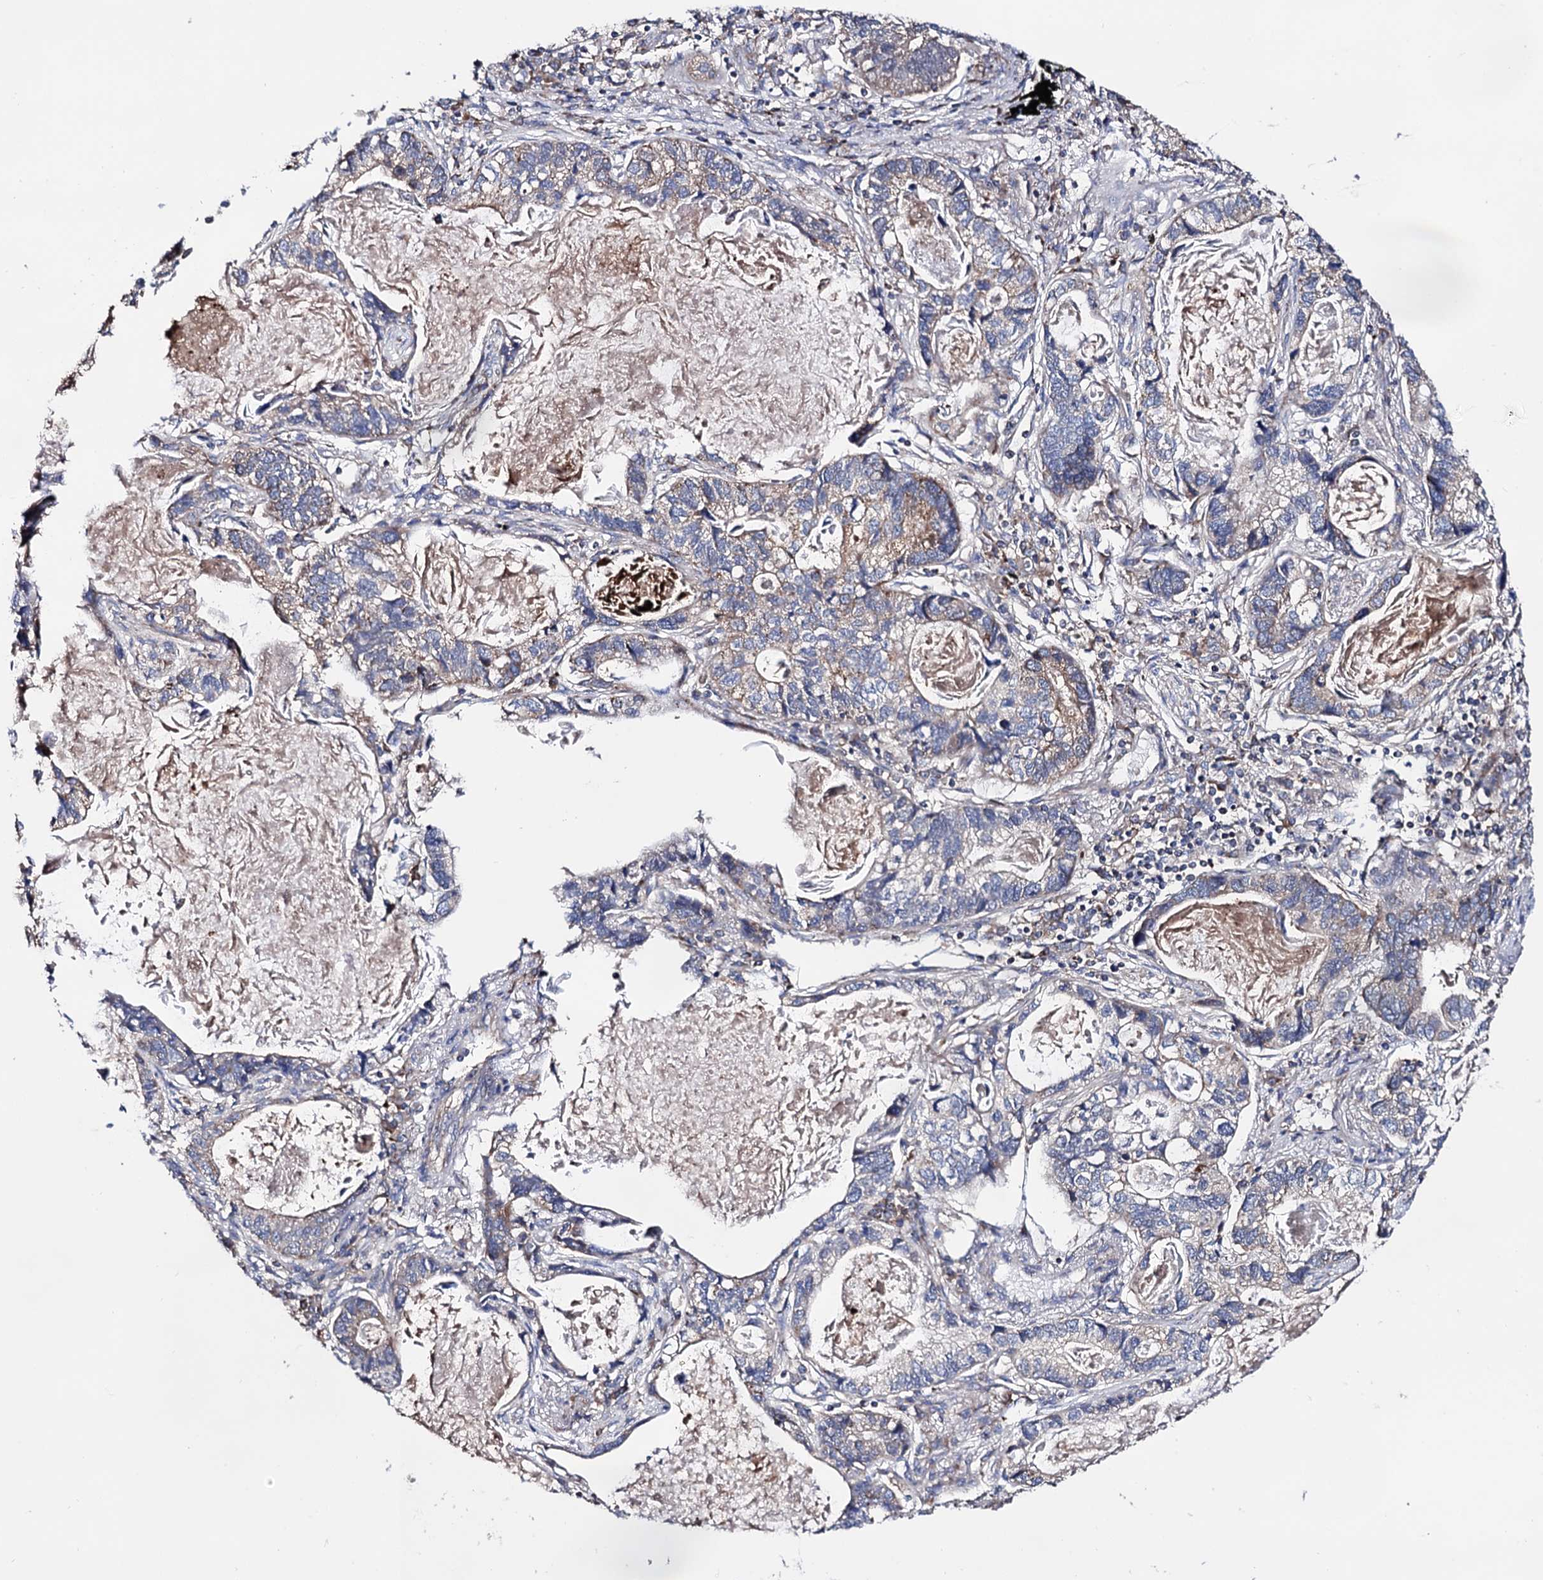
{"staining": {"intensity": "weak", "quantity": "<25%", "location": "cytoplasmic/membranous"}, "tissue": "lung cancer", "cell_type": "Tumor cells", "image_type": "cancer", "snomed": [{"axis": "morphology", "description": "Adenocarcinoma, NOS"}, {"axis": "topography", "description": "Lung"}], "caption": "Human lung cancer stained for a protein using immunohistochemistry reveals no expression in tumor cells.", "gene": "IQCH", "patient": {"sex": "male", "age": 67}}